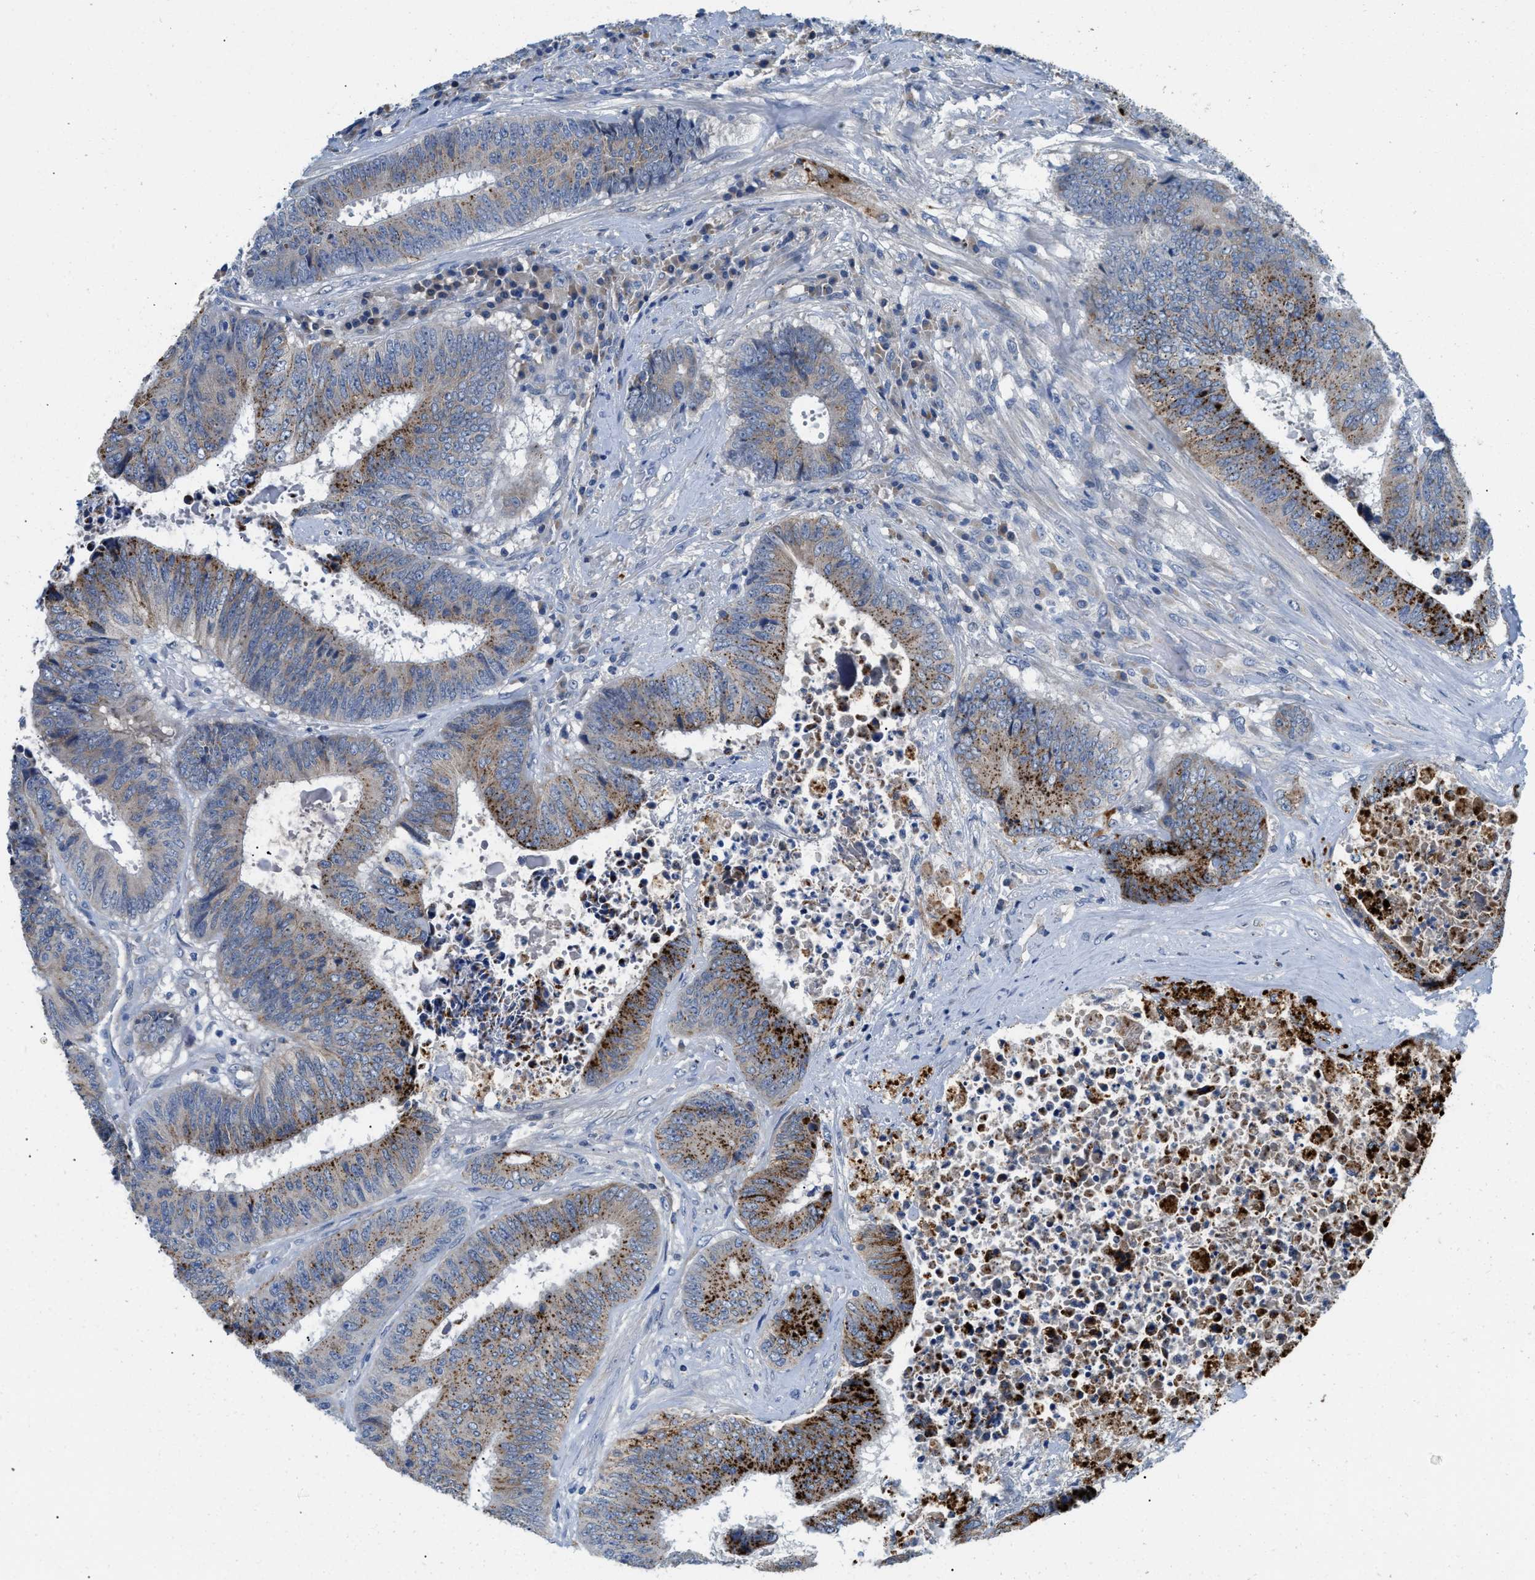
{"staining": {"intensity": "strong", "quantity": "<25%", "location": "cytoplasmic/membranous"}, "tissue": "colorectal cancer", "cell_type": "Tumor cells", "image_type": "cancer", "snomed": [{"axis": "morphology", "description": "Adenocarcinoma, NOS"}, {"axis": "topography", "description": "Rectum"}], "caption": "The image demonstrates staining of colorectal cancer, revealing strong cytoplasmic/membranous protein expression (brown color) within tumor cells.", "gene": "TSPAN3", "patient": {"sex": "male", "age": 72}}